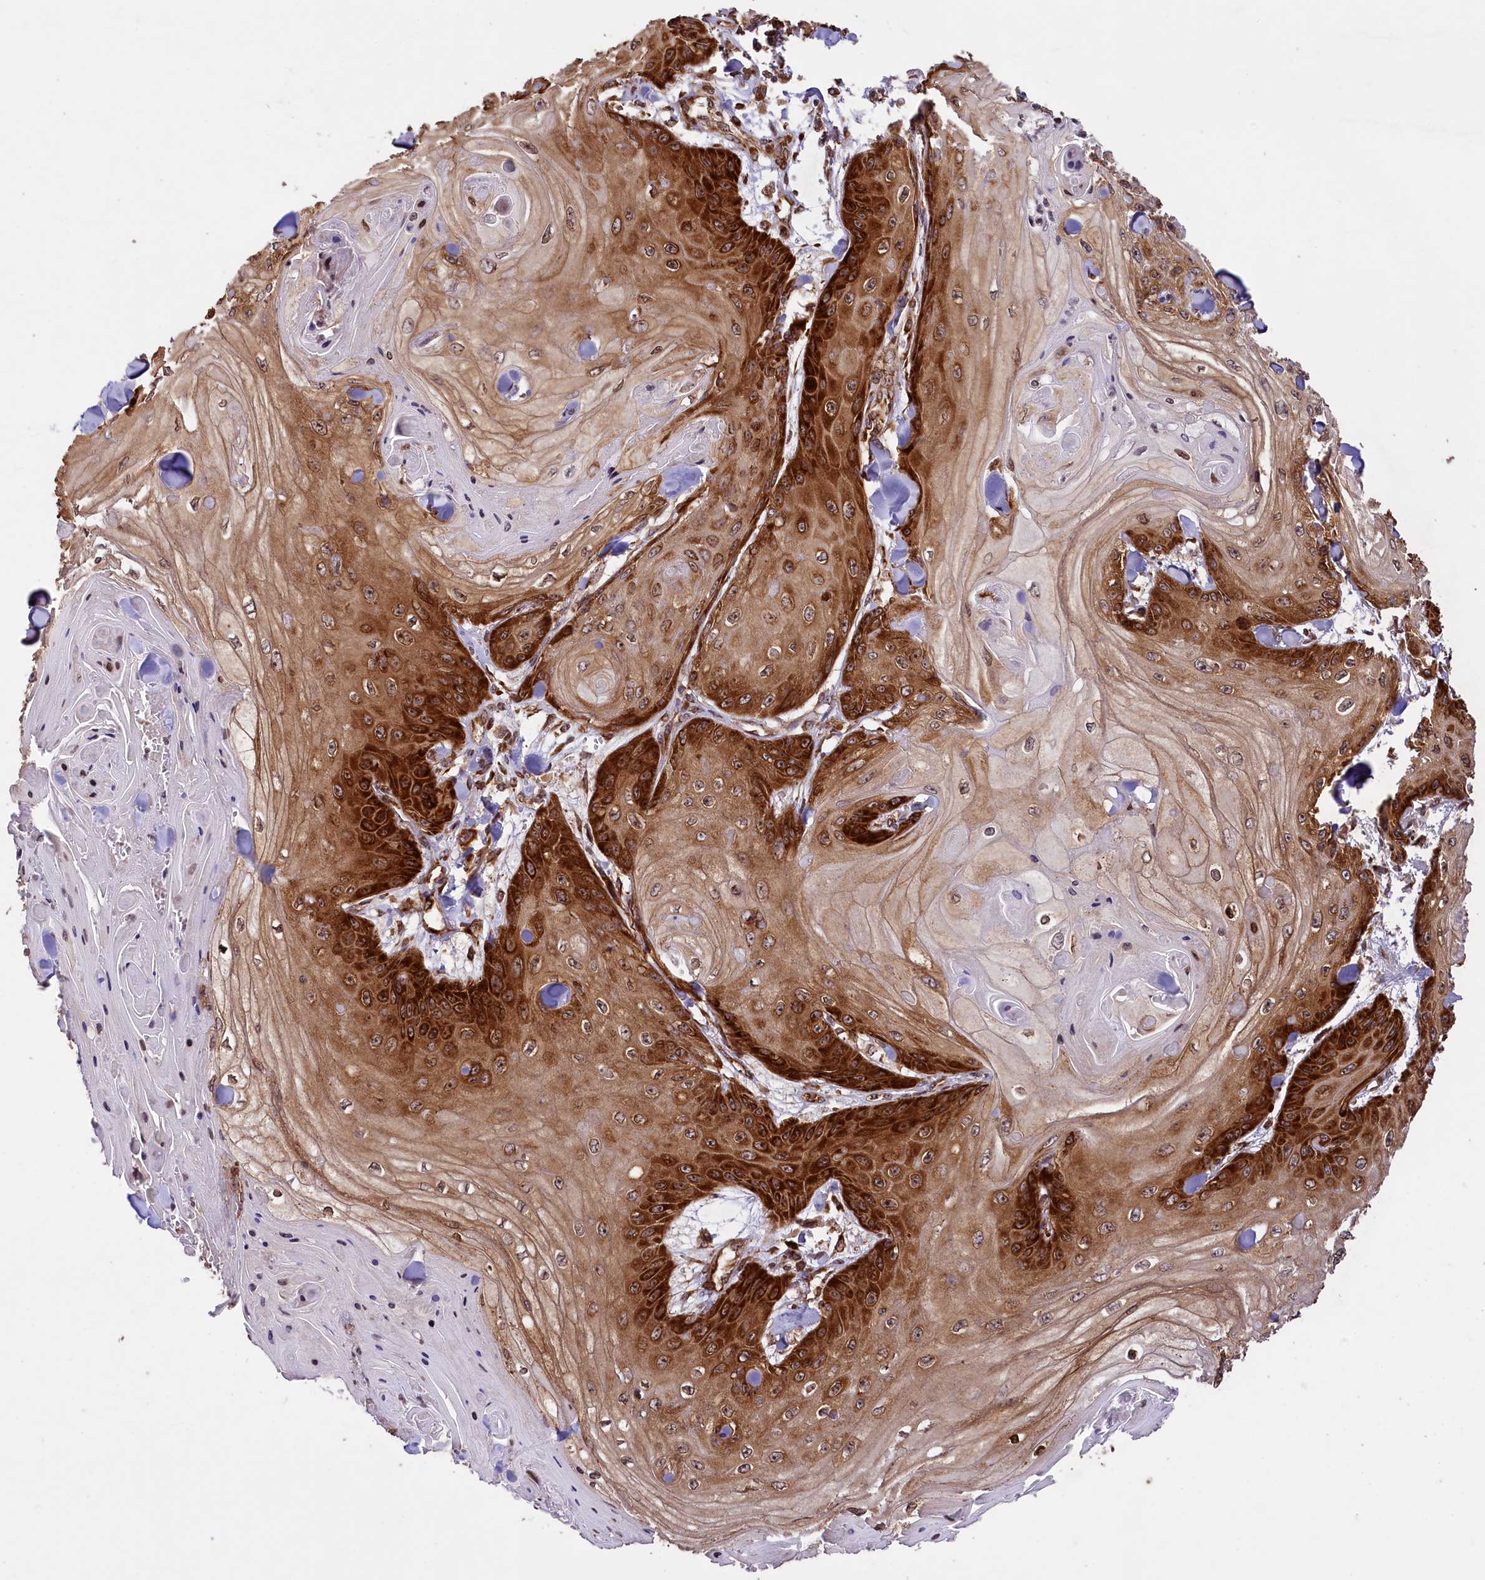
{"staining": {"intensity": "strong", "quantity": "25%-75%", "location": "cytoplasmic/membranous"}, "tissue": "skin cancer", "cell_type": "Tumor cells", "image_type": "cancer", "snomed": [{"axis": "morphology", "description": "Squamous cell carcinoma, NOS"}, {"axis": "topography", "description": "Skin"}], "caption": "The histopathology image exhibits staining of skin cancer, revealing strong cytoplasmic/membranous protein expression (brown color) within tumor cells.", "gene": "LARP4", "patient": {"sex": "male", "age": 74}}